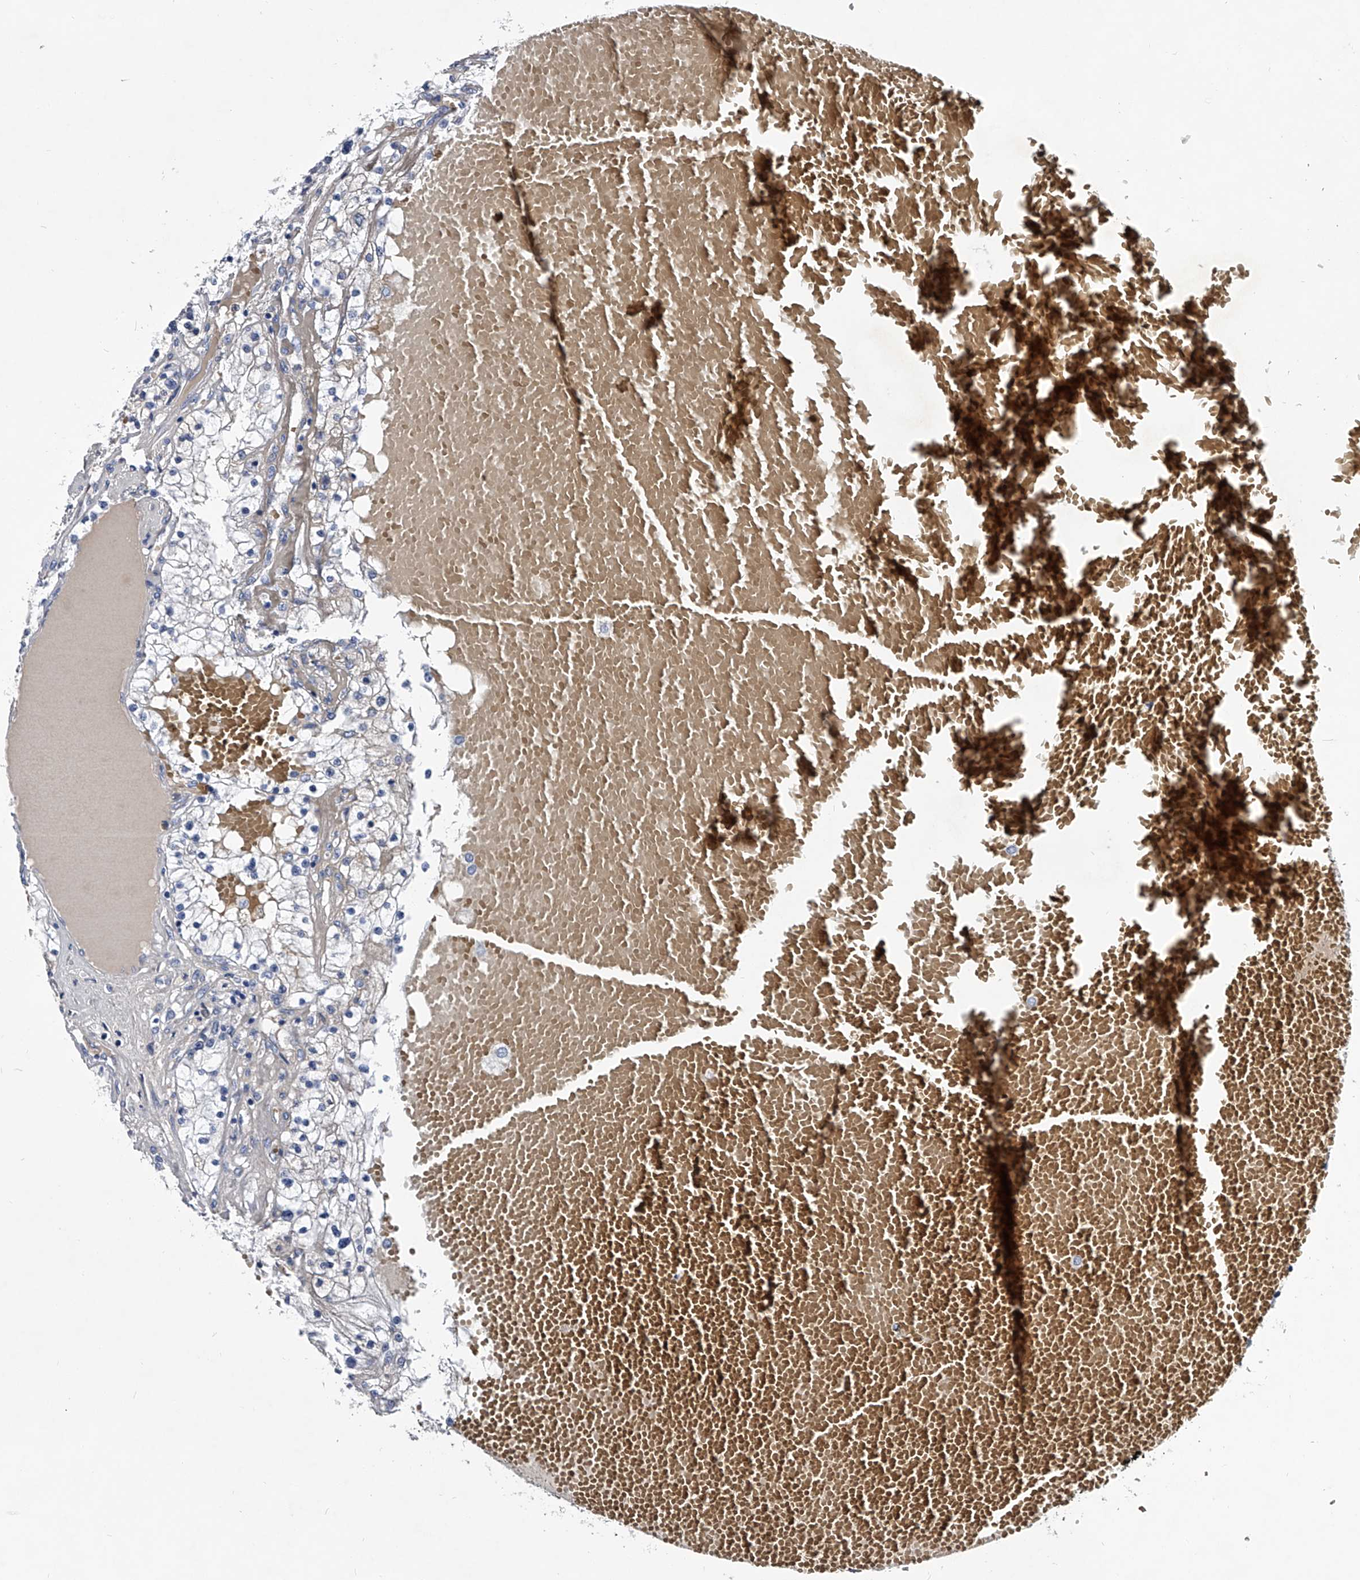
{"staining": {"intensity": "negative", "quantity": "none", "location": "none"}, "tissue": "renal cancer", "cell_type": "Tumor cells", "image_type": "cancer", "snomed": [{"axis": "morphology", "description": "Normal tissue, NOS"}, {"axis": "morphology", "description": "Adenocarcinoma, NOS"}, {"axis": "topography", "description": "Kidney"}], "caption": "This is an IHC micrograph of adenocarcinoma (renal). There is no staining in tumor cells.", "gene": "EFCAB7", "patient": {"sex": "male", "age": 68}}